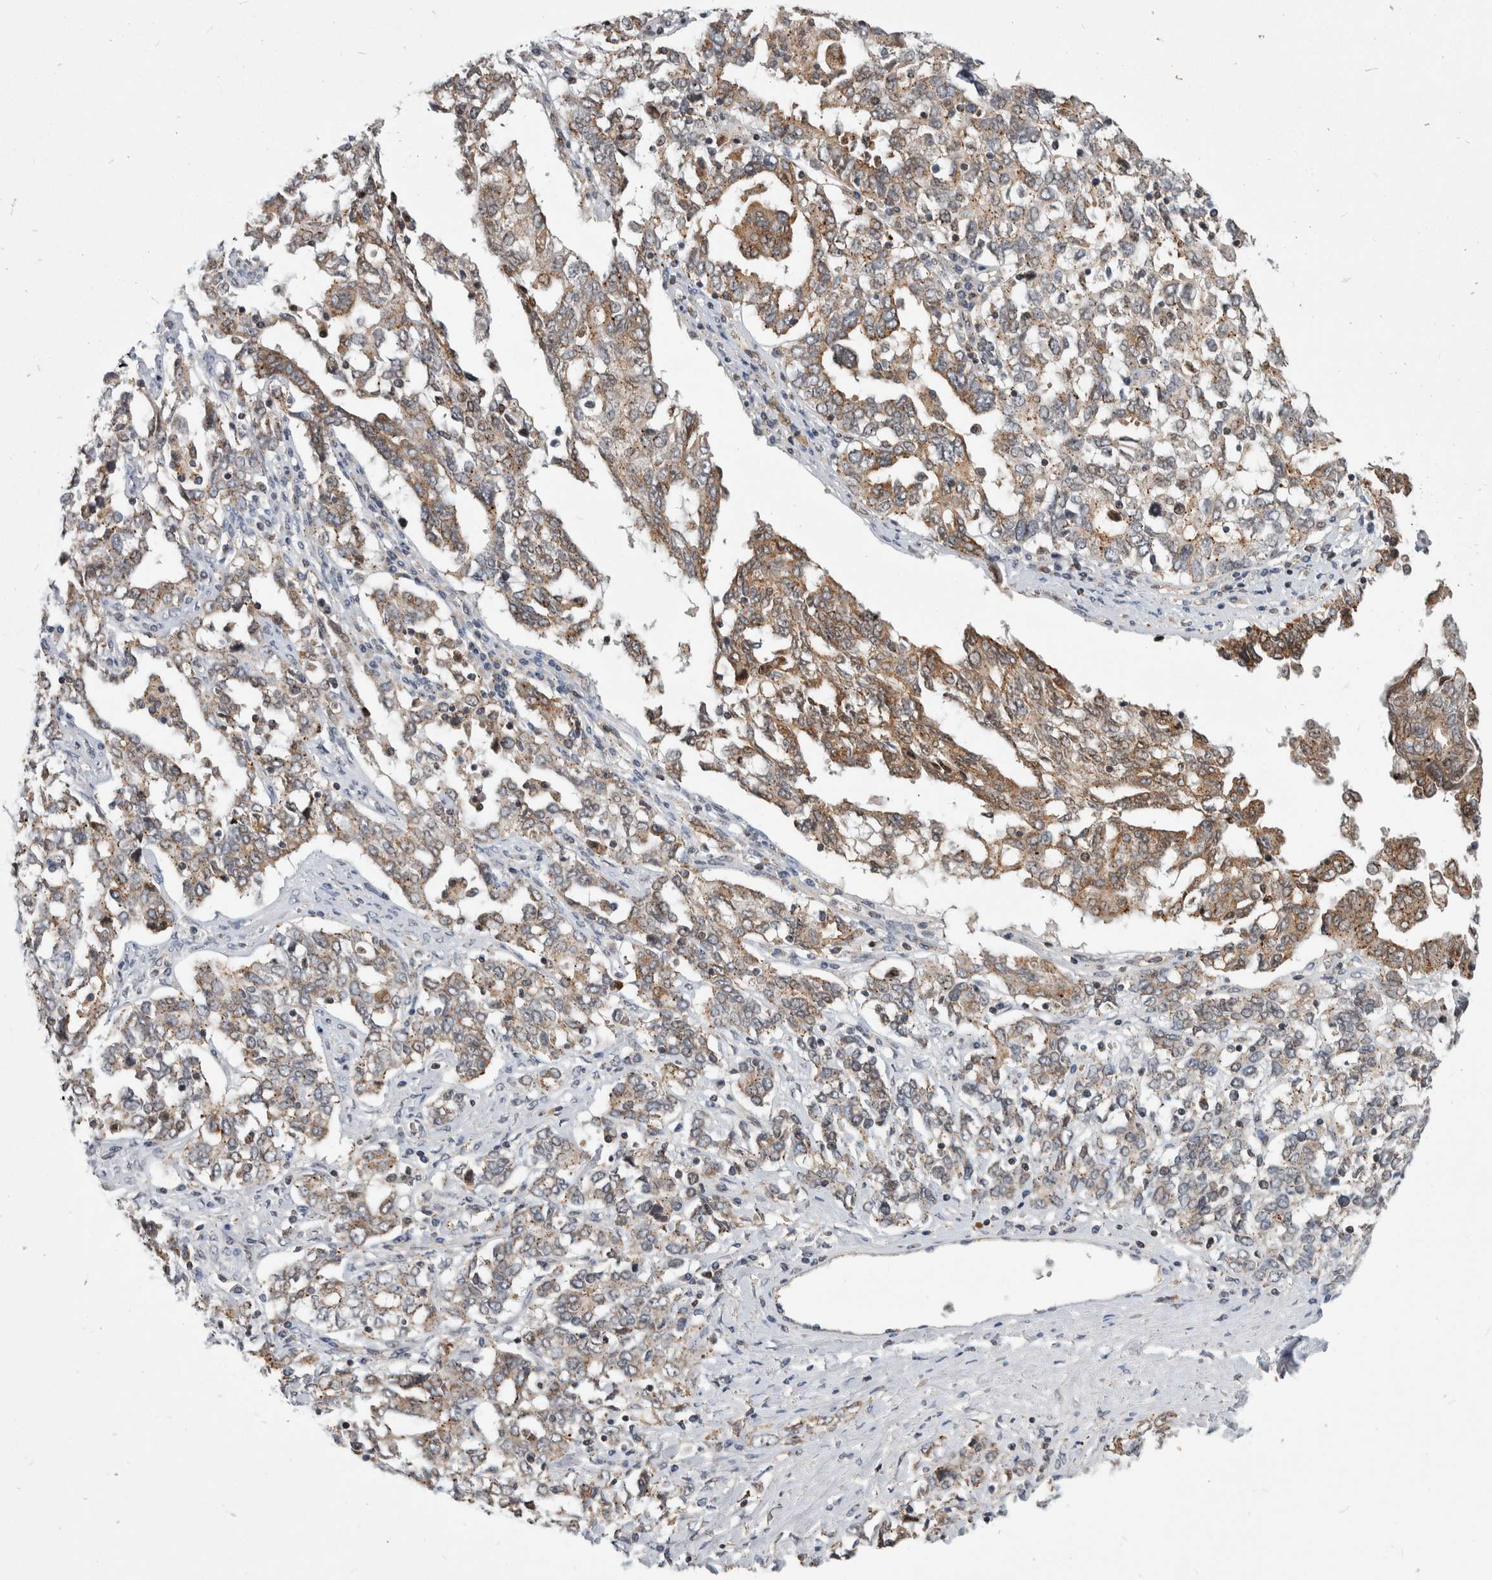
{"staining": {"intensity": "moderate", "quantity": ">75%", "location": "cytoplasmic/membranous"}, "tissue": "ovarian cancer", "cell_type": "Tumor cells", "image_type": "cancer", "snomed": [{"axis": "morphology", "description": "Carcinoma, endometroid"}, {"axis": "topography", "description": "Ovary"}], "caption": "Immunohistochemistry of ovarian cancer (endometroid carcinoma) reveals medium levels of moderate cytoplasmic/membranous expression in about >75% of tumor cells.", "gene": "MSL1", "patient": {"sex": "female", "age": 62}}